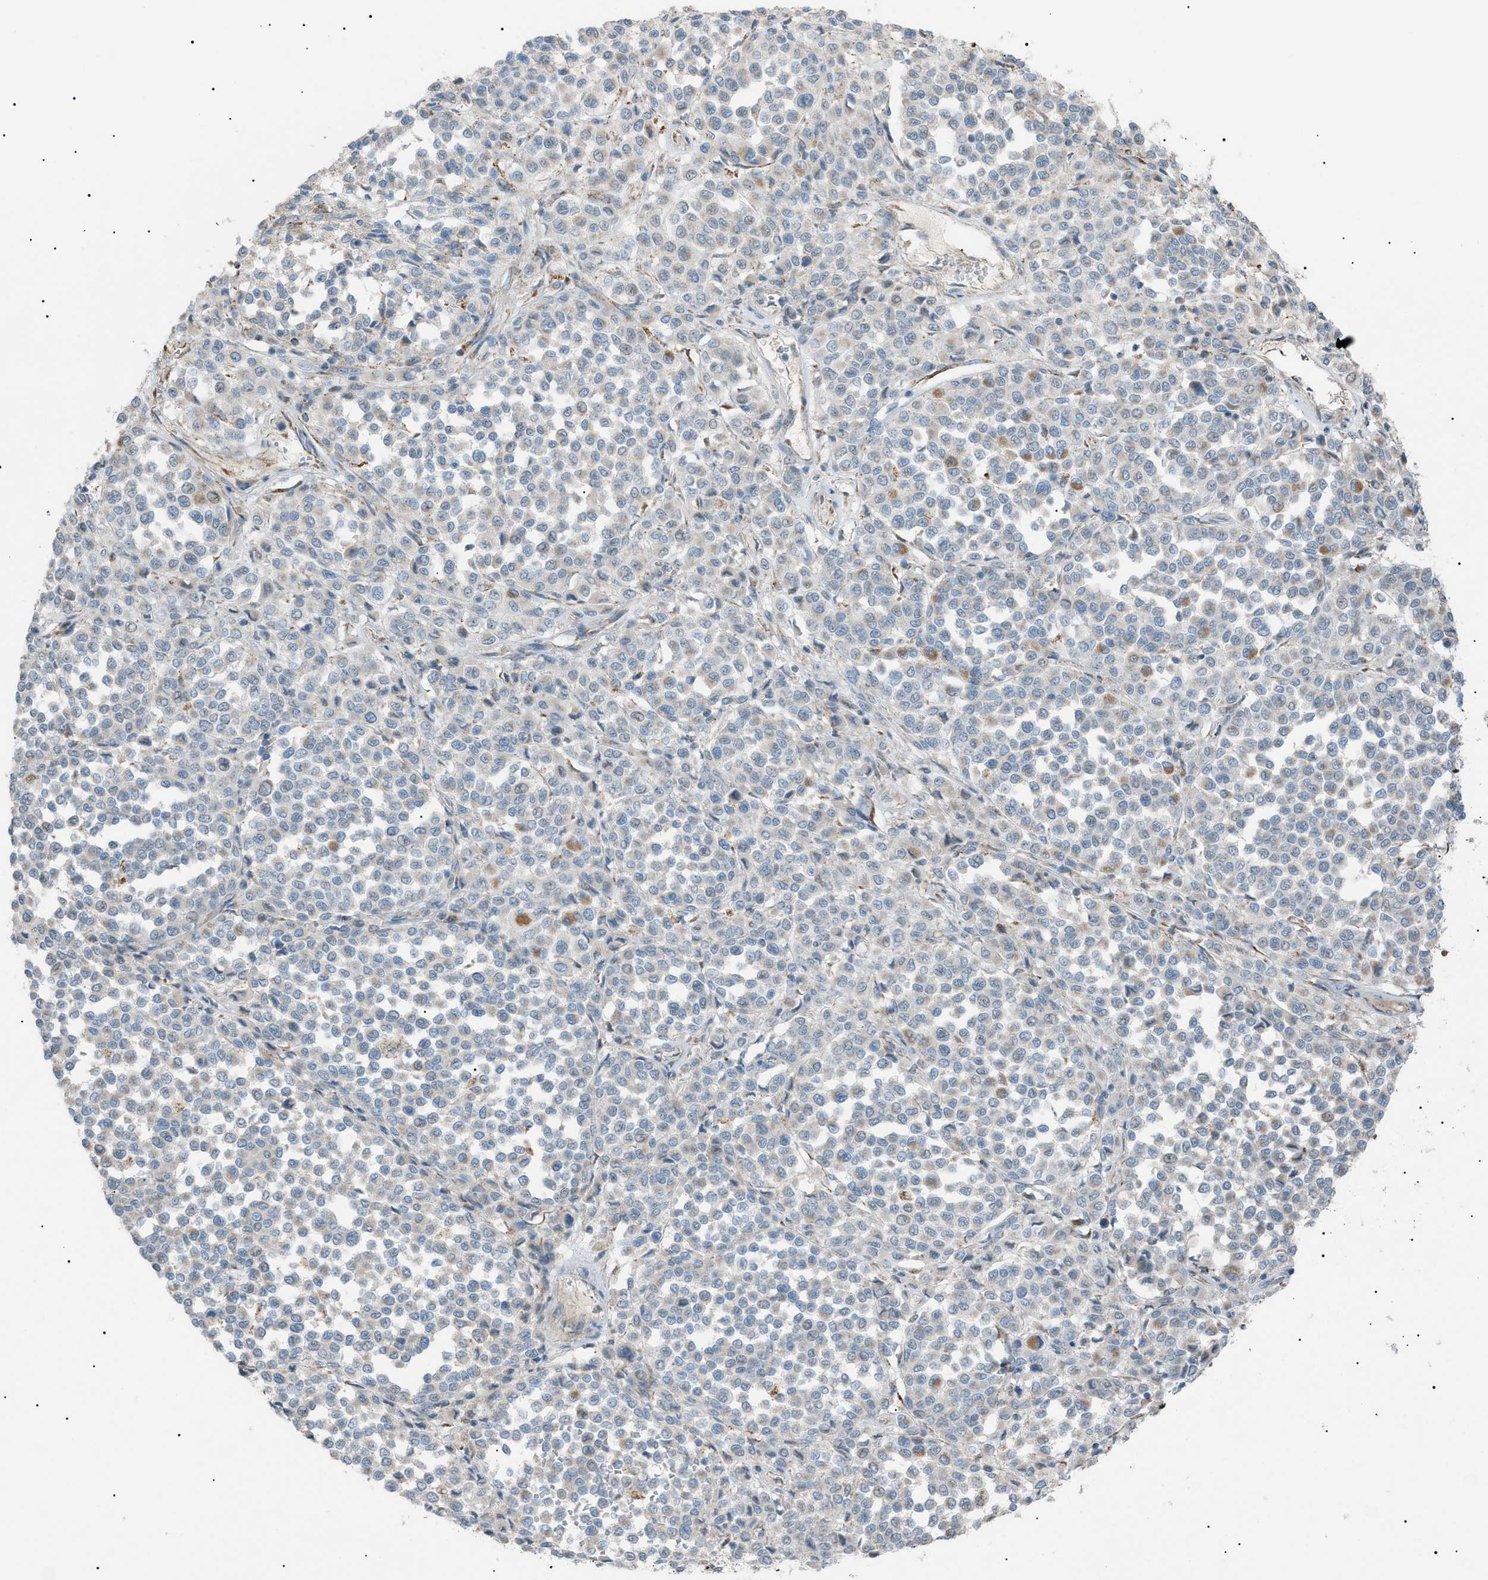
{"staining": {"intensity": "negative", "quantity": "none", "location": "none"}, "tissue": "melanoma", "cell_type": "Tumor cells", "image_type": "cancer", "snomed": [{"axis": "morphology", "description": "Malignant melanoma, Metastatic site"}, {"axis": "topography", "description": "Pancreas"}], "caption": "An immunohistochemistry (IHC) photomicrograph of melanoma is shown. There is no staining in tumor cells of melanoma. Nuclei are stained in blue.", "gene": "ZNF516", "patient": {"sex": "female", "age": 30}}